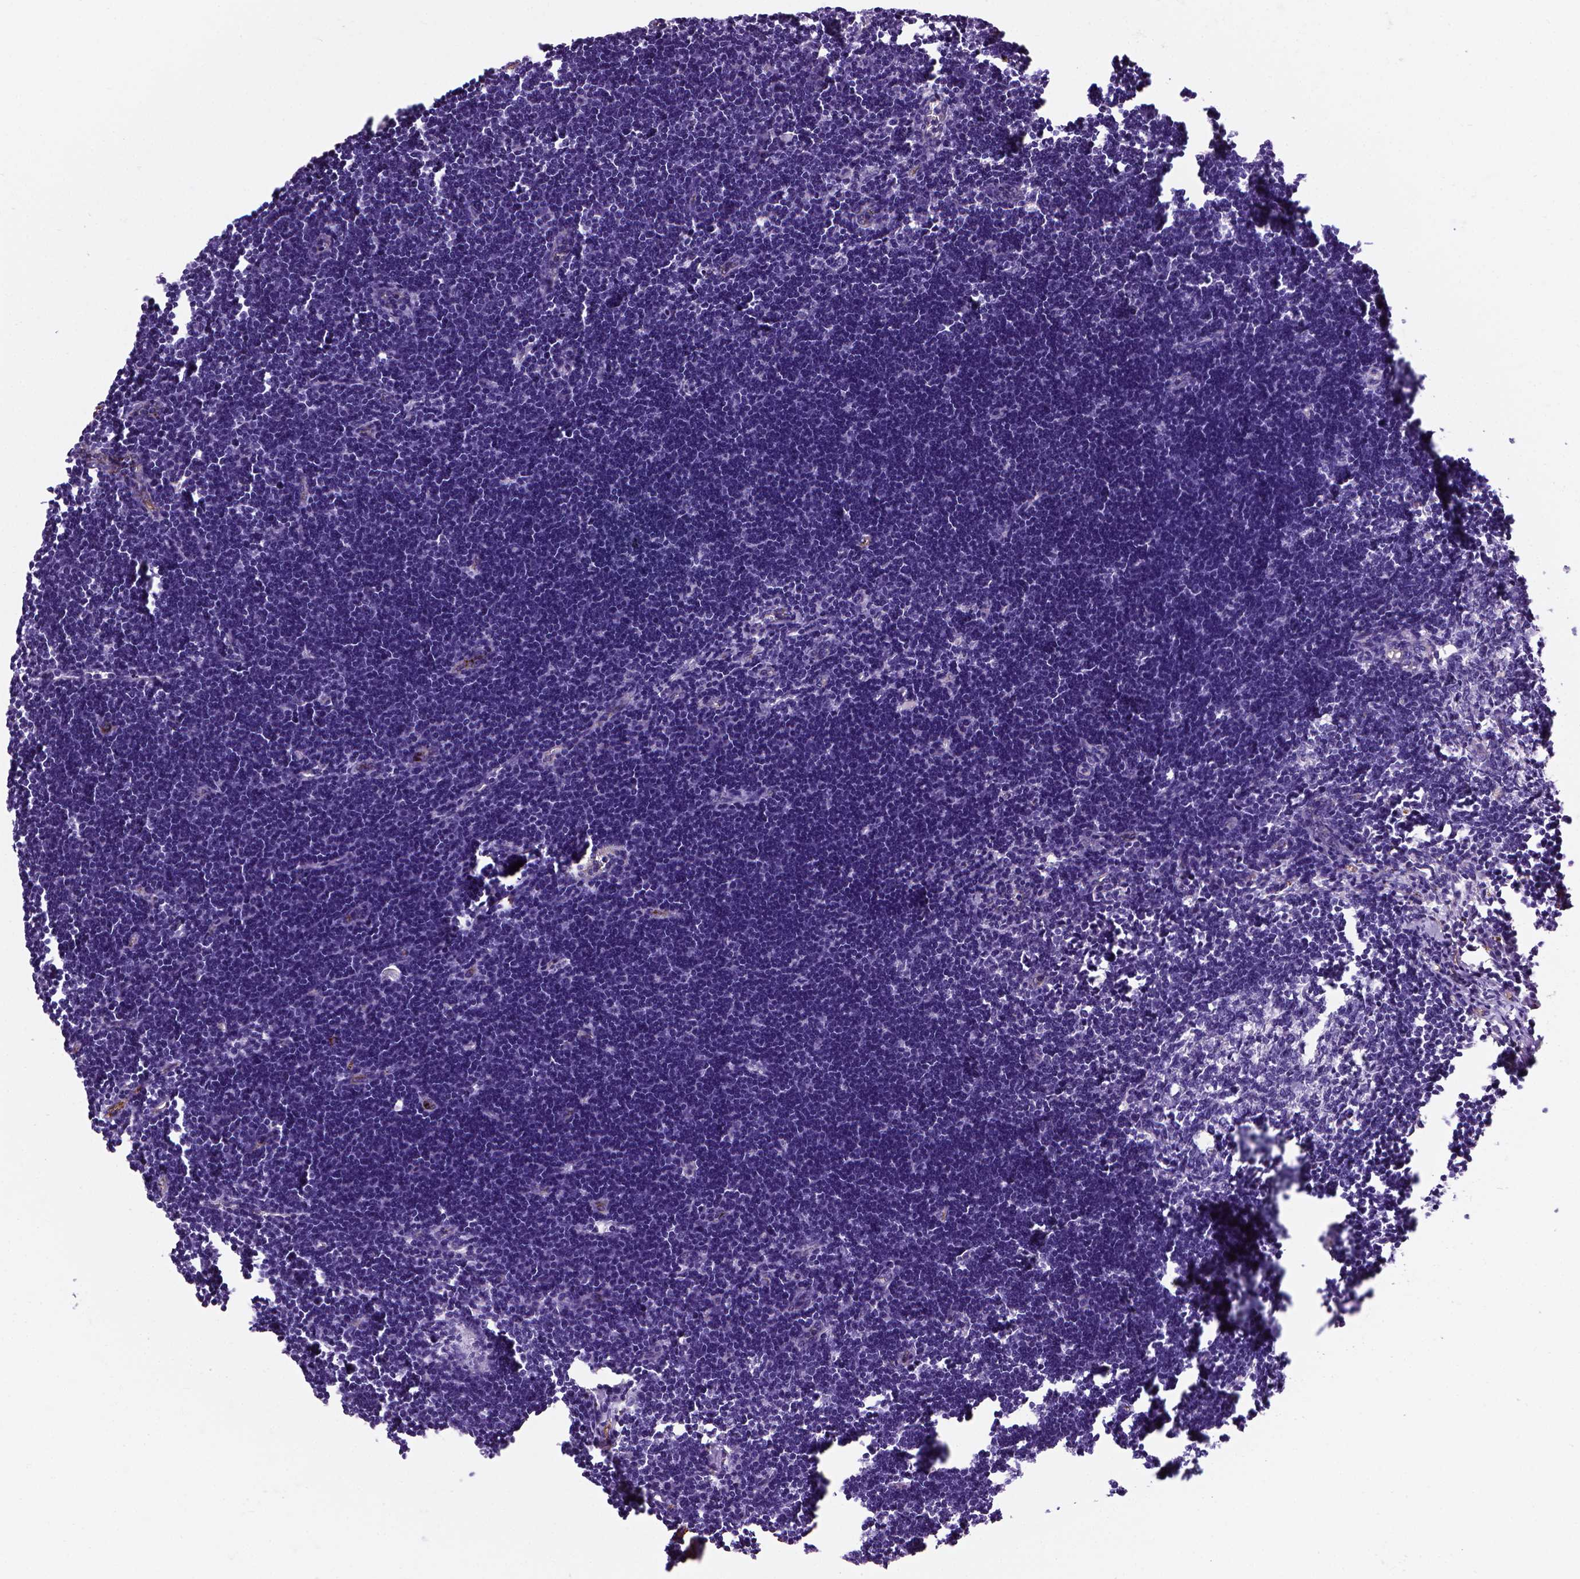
{"staining": {"intensity": "negative", "quantity": "none", "location": "none"}, "tissue": "lymph node", "cell_type": "Germinal center cells", "image_type": "normal", "snomed": [{"axis": "morphology", "description": "Normal tissue, NOS"}, {"axis": "topography", "description": "Lymph node"}], "caption": "This is a histopathology image of immunohistochemistry staining of unremarkable lymph node, which shows no expression in germinal center cells.", "gene": "VWF", "patient": {"sex": "male", "age": 55}}